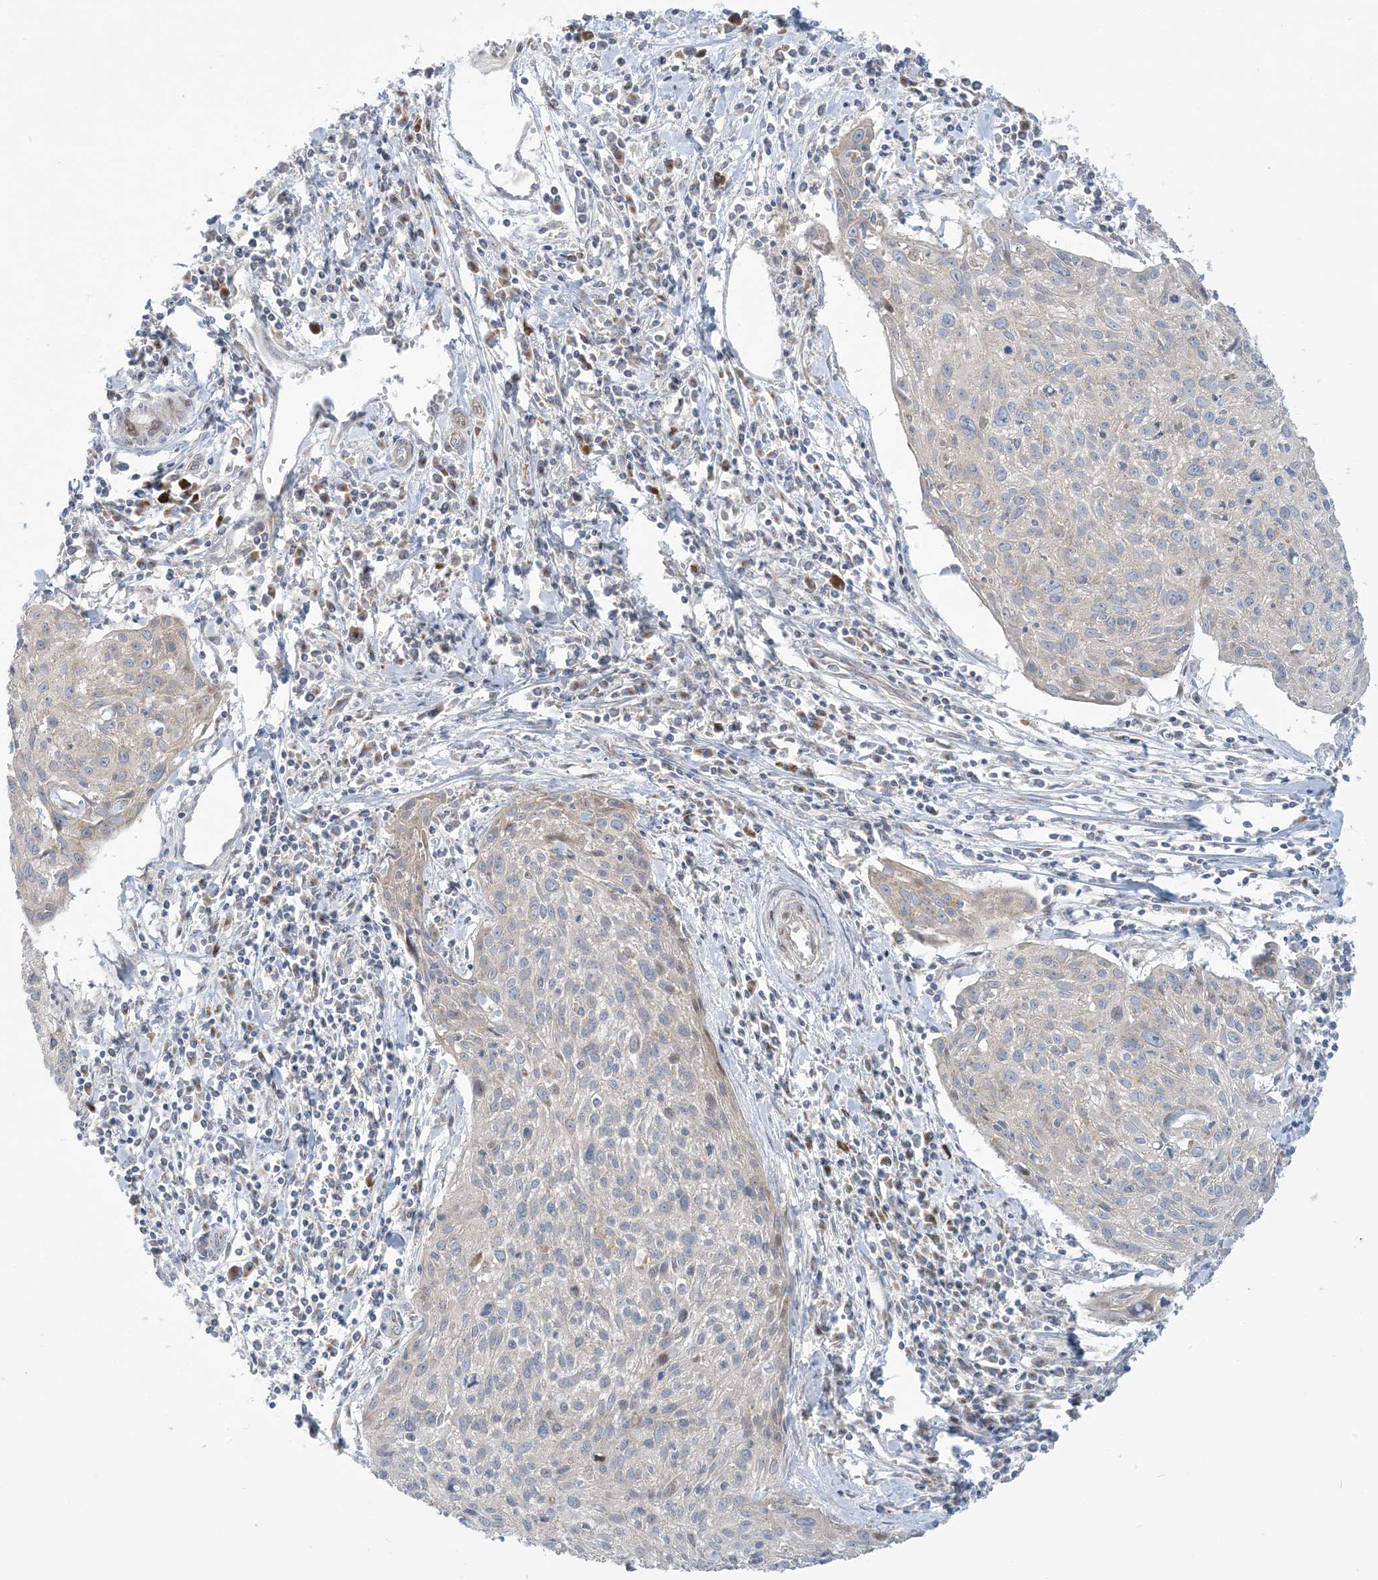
{"staining": {"intensity": "negative", "quantity": "none", "location": "none"}, "tissue": "cervical cancer", "cell_type": "Tumor cells", "image_type": "cancer", "snomed": [{"axis": "morphology", "description": "Squamous cell carcinoma, NOS"}, {"axis": "topography", "description": "Cervix"}], "caption": "Immunohistochemistry of cervical cancer (squamous cell carcinoma) demonstrates no expression in tumor cells.", "gene": "AFTPH", "patient": {"sex": "female", "age": 51}}